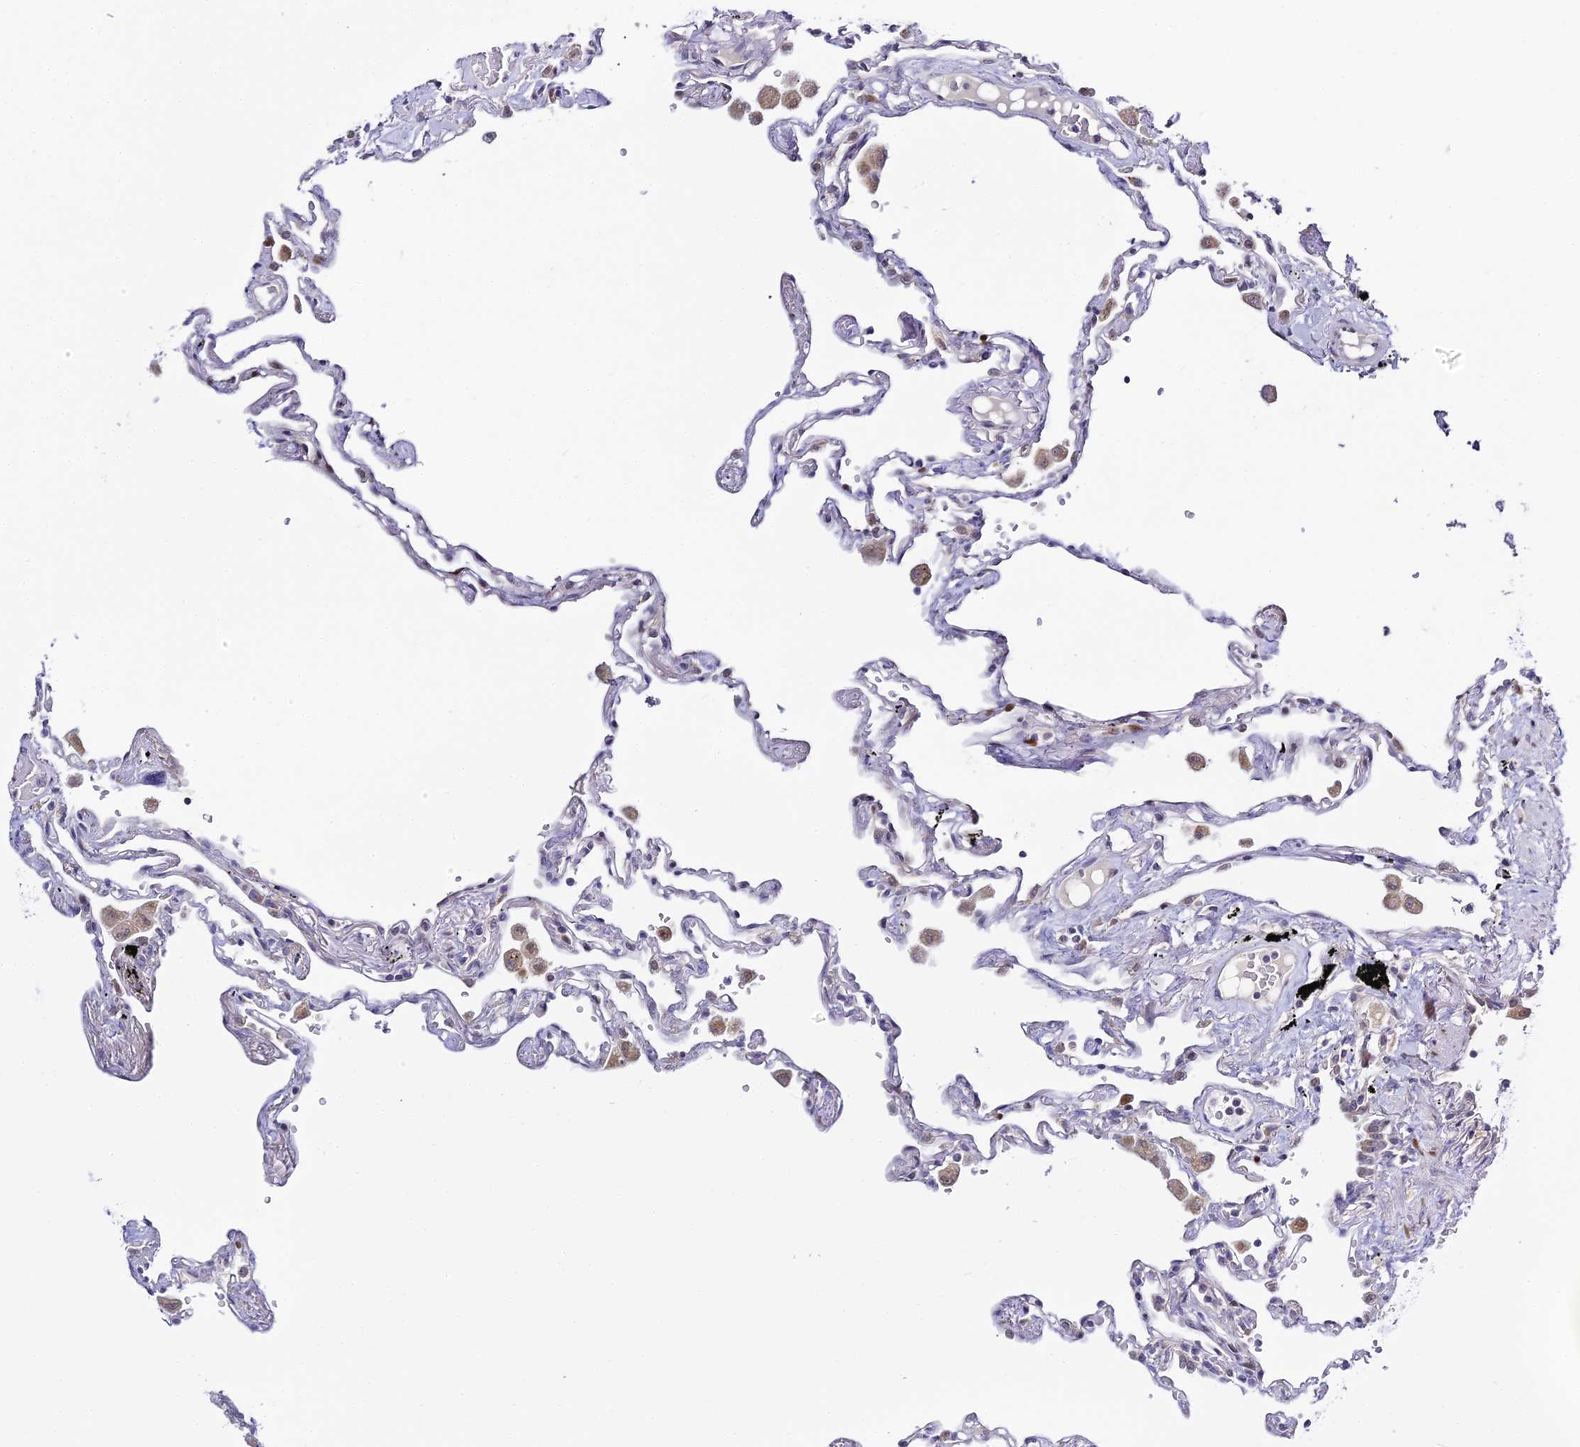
{"staining": {"intensity": "weak", "quantity": "<25%", "location": "nuclear"}, "tissue": "lung", "cell_type": "Alveolar cells", "image_type": "normal", "snomed": [{"axis": "morphology", "description": "Normal tissue, NOS"}, {"axis": "topography", "description": "Lung"}], "caption": "A histopathology image of lung stained for a protein demonstrates no brown staining in alveolar cells.", "gene": "SERP1", "patient": {"sex": "female", "age": 67}}